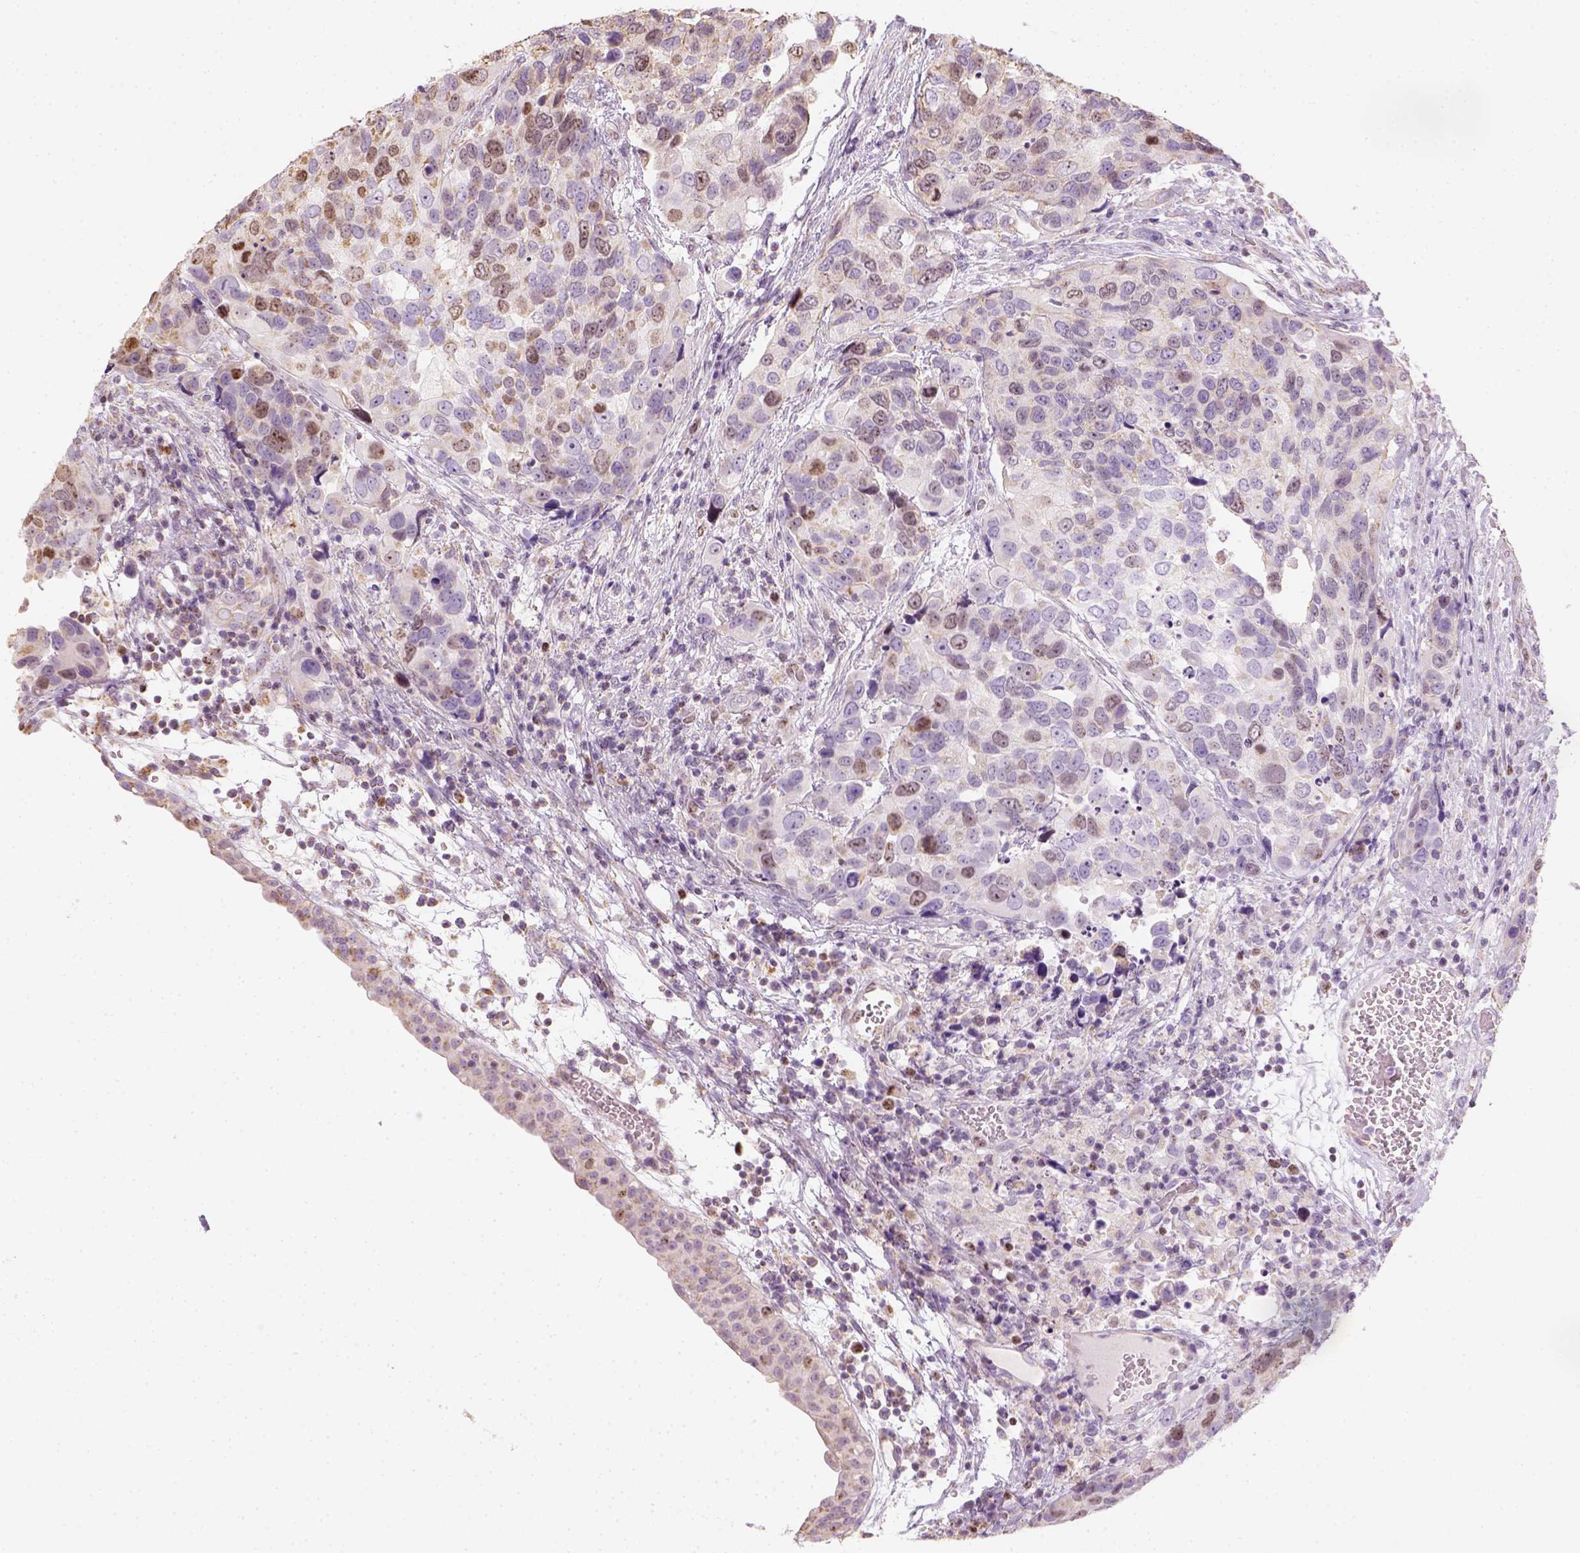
{"staining": {"intensity": "moderate", "quantity": "<25%", "location": "cytoplasmic/membranous,nuclear"}, "tissue": "urothelial cancer", "cell_type": "Tumor cells", "image_type": "cancer", "snomed": [{"axis": "morphology", "description": "Urothelial carcinoma, High grade"}, {"axis": "topography", "description": "Urinary bladder"}], "caption": "Brown immunohistochemical staining in human urothelial cancer exhibits moderate cytoplasmic/membranous and nuclear staining in about <25% of tumor cells. The protein of interest is stained brown, and the nuclei are stained in blue (DAB (3,3'-diaminobenzidine) IHC with brightfield microscopy, high magnification).", "gene": "LCA5", "patient": {"sex": "male", "age": 60}}